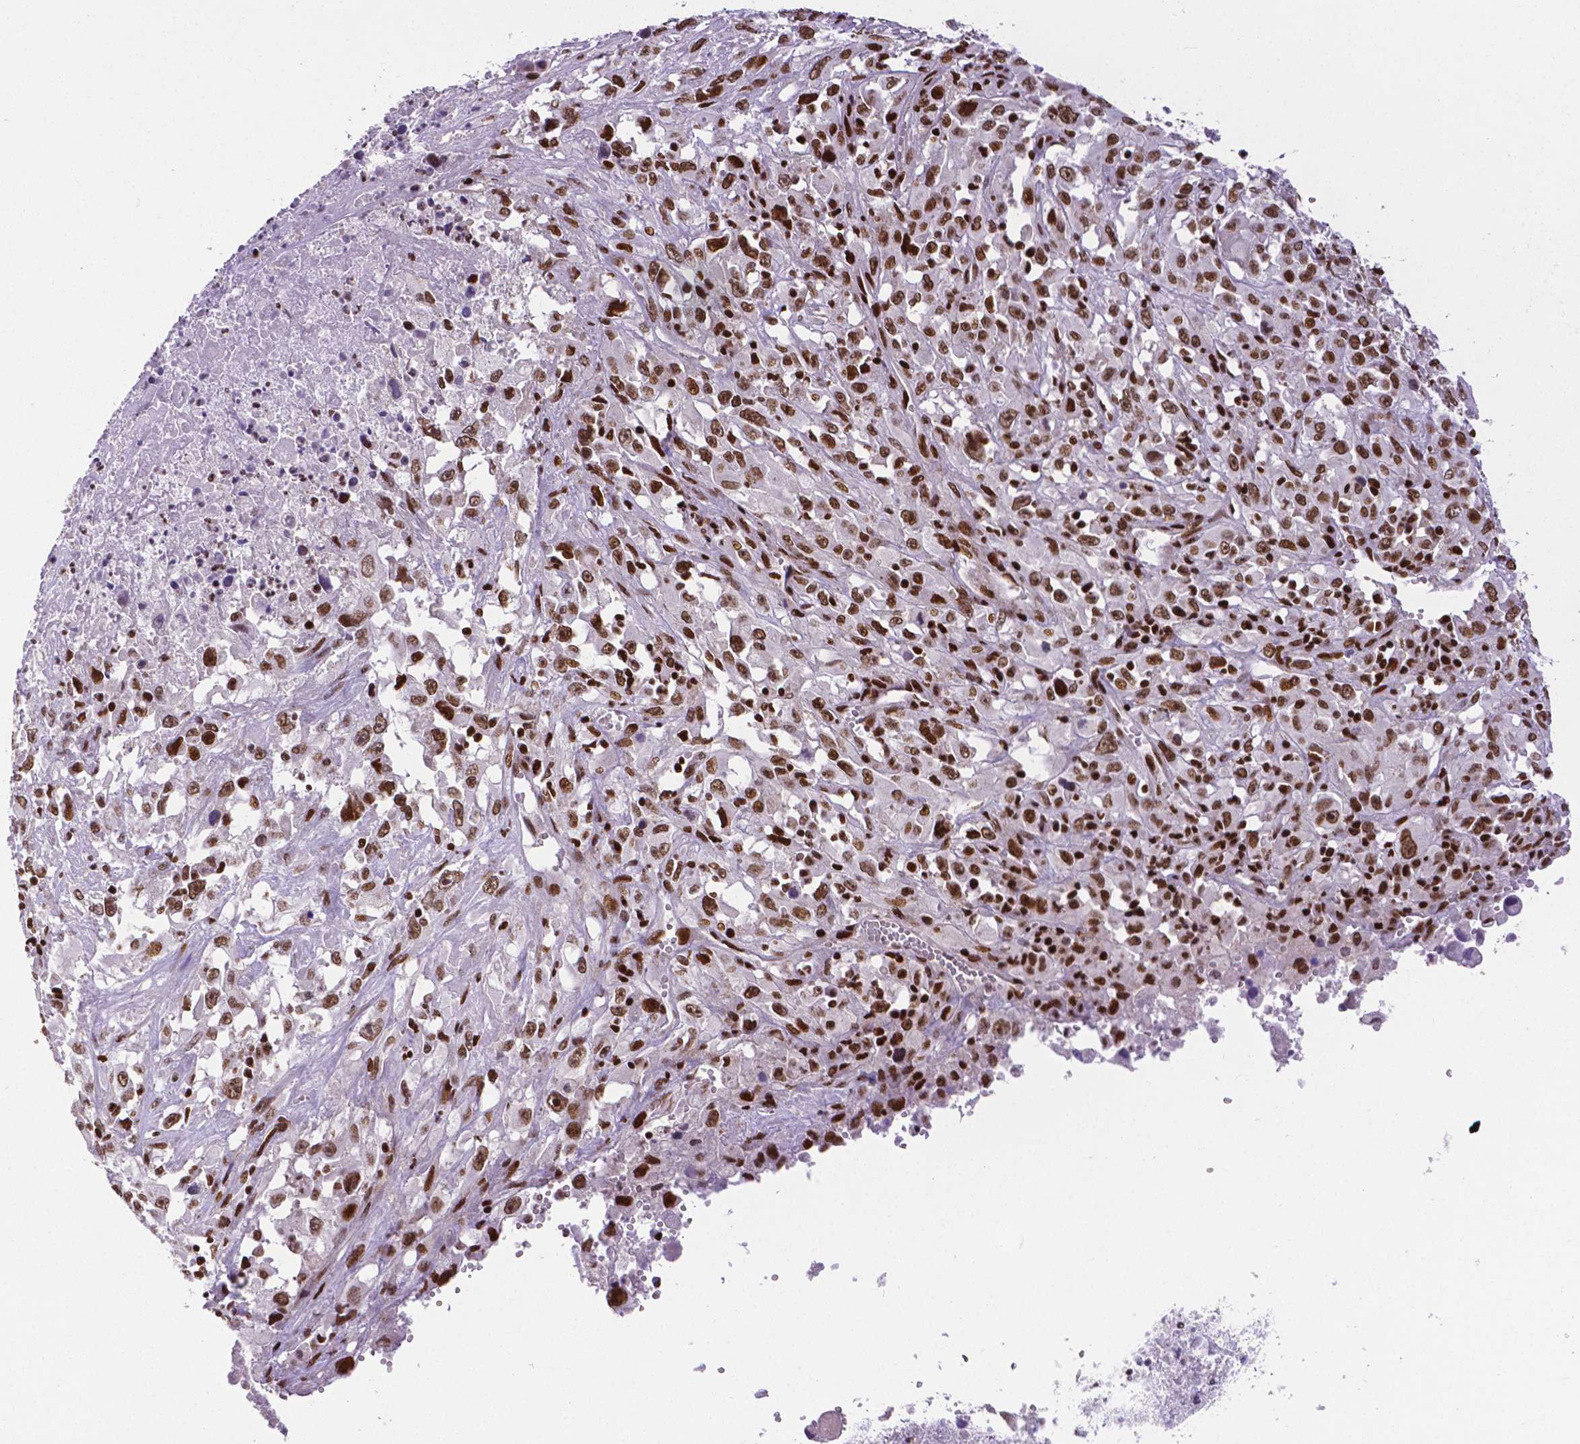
{"staining": {"intensity": "strong", "quantity": ">75%", "location": "nuclear"}, "tissue": "melanoma", "cell_type": "Tumor cells", "image_type": "cancer", "snomed": [{"axis": "morphology", "description": "Malignant melanoma, Metastatic site"}, {"axis": "topography", "description": "Soft tissue"}], "caption": "Strong nuclear expression is appreciated in approximately >75% of tumor cells in malignant melanoma (metastatic site). (Brightfield microscopy of DAB IHC at high magnification).", "gene": "CTCF", "patient": {"sex": "male", "age": 50}}